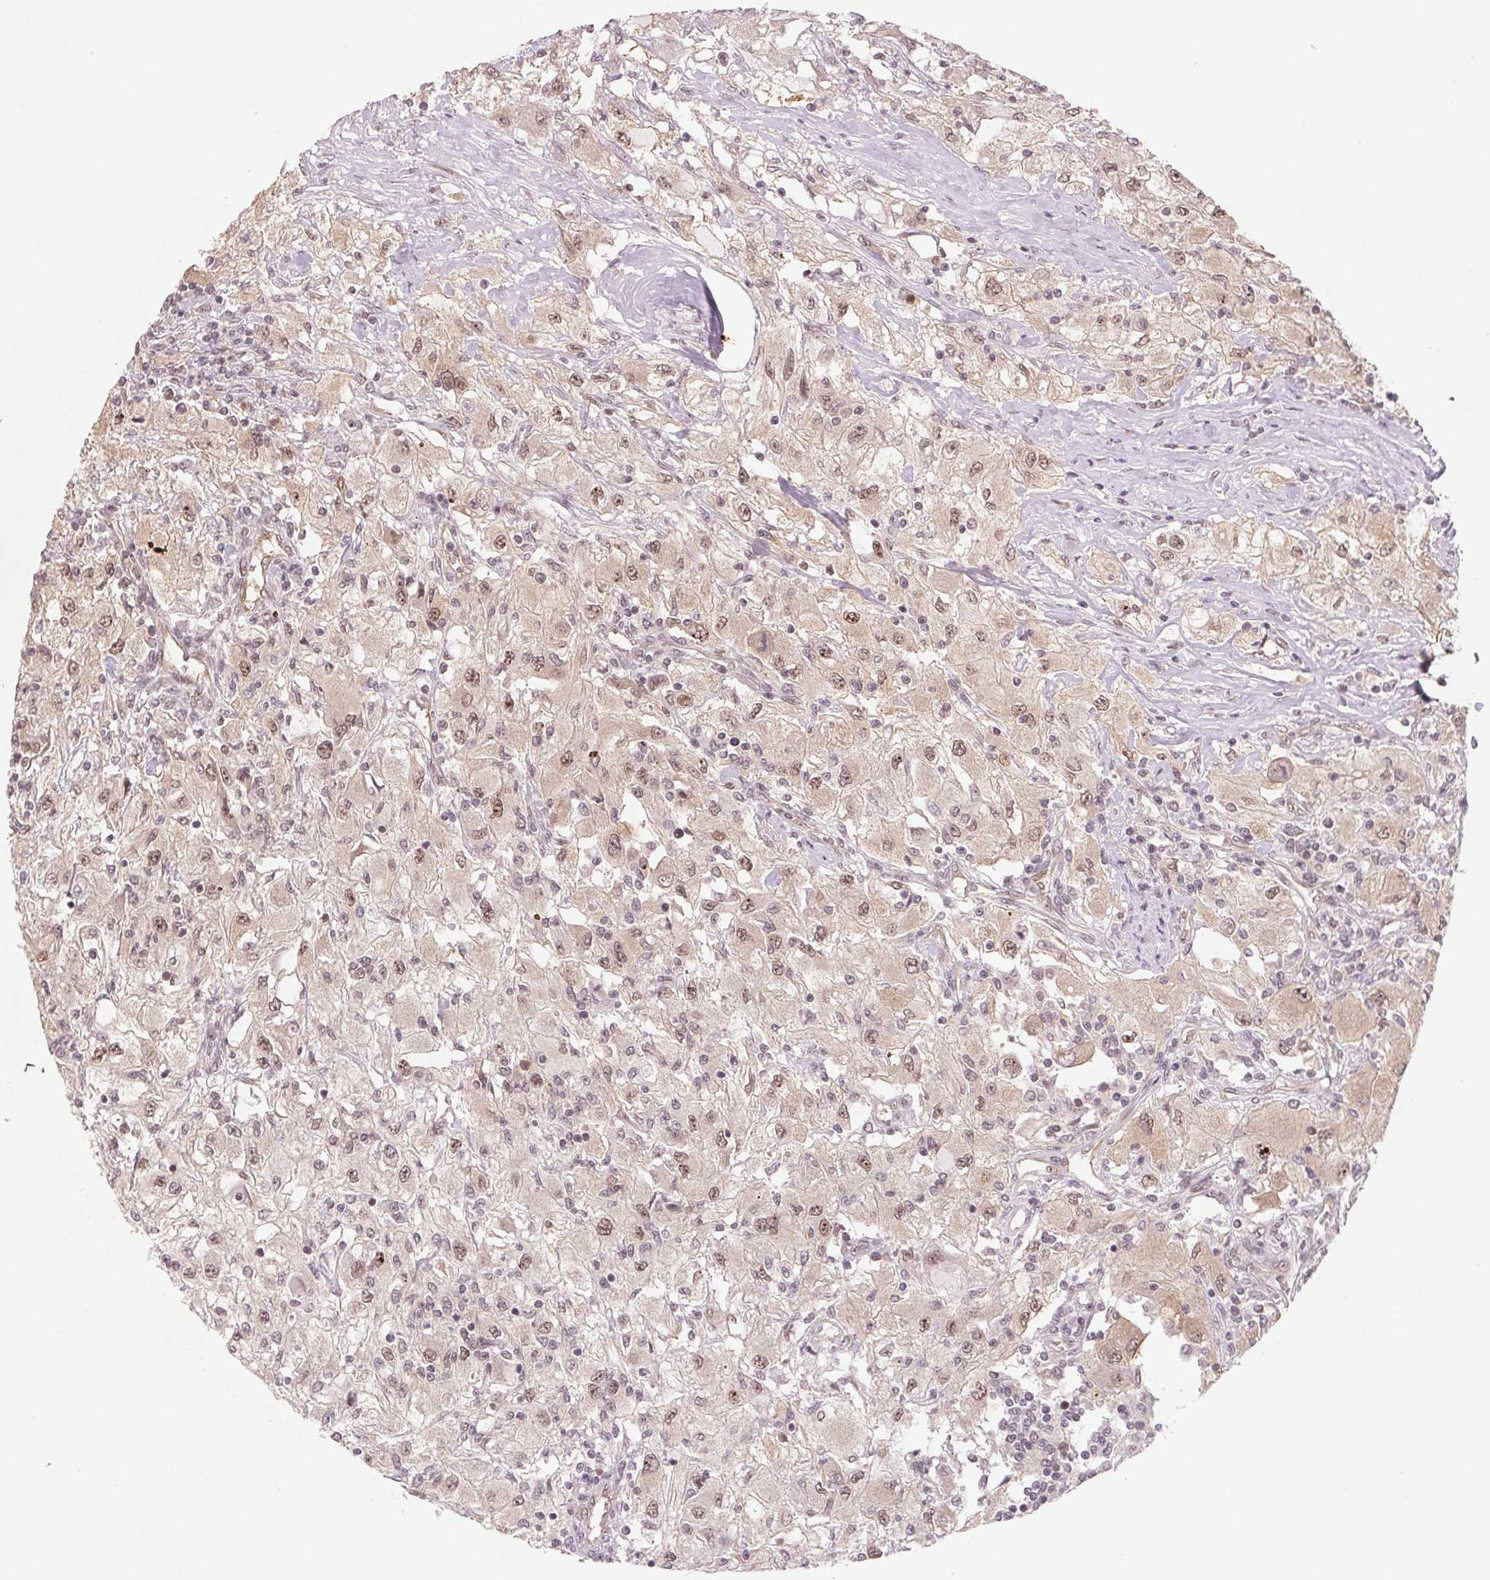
{"staining": {"intensity": "weak", "quantity": "25%-75%", "location": "cytoplasmic/membranous,nuclear"}, "tissue": "renal cancer", "cell_type": "Tumor cells", "image_type": "cancer", "snomed": [{"axis": "morphology", "description": "Adenocarcinoma, NOS"}, {"axis": "topography", "description": "Kidney"}], "caption": "About 25%-75% of tumor cells in human adenocarcinoma (renal) demonstrate weak cytoplasmic/membranous and nuclear protein expression as visualized by brown immunohistochemical staining.", "gene": "DNAJB6", "patient": {"sex": "female", "age": 67}}